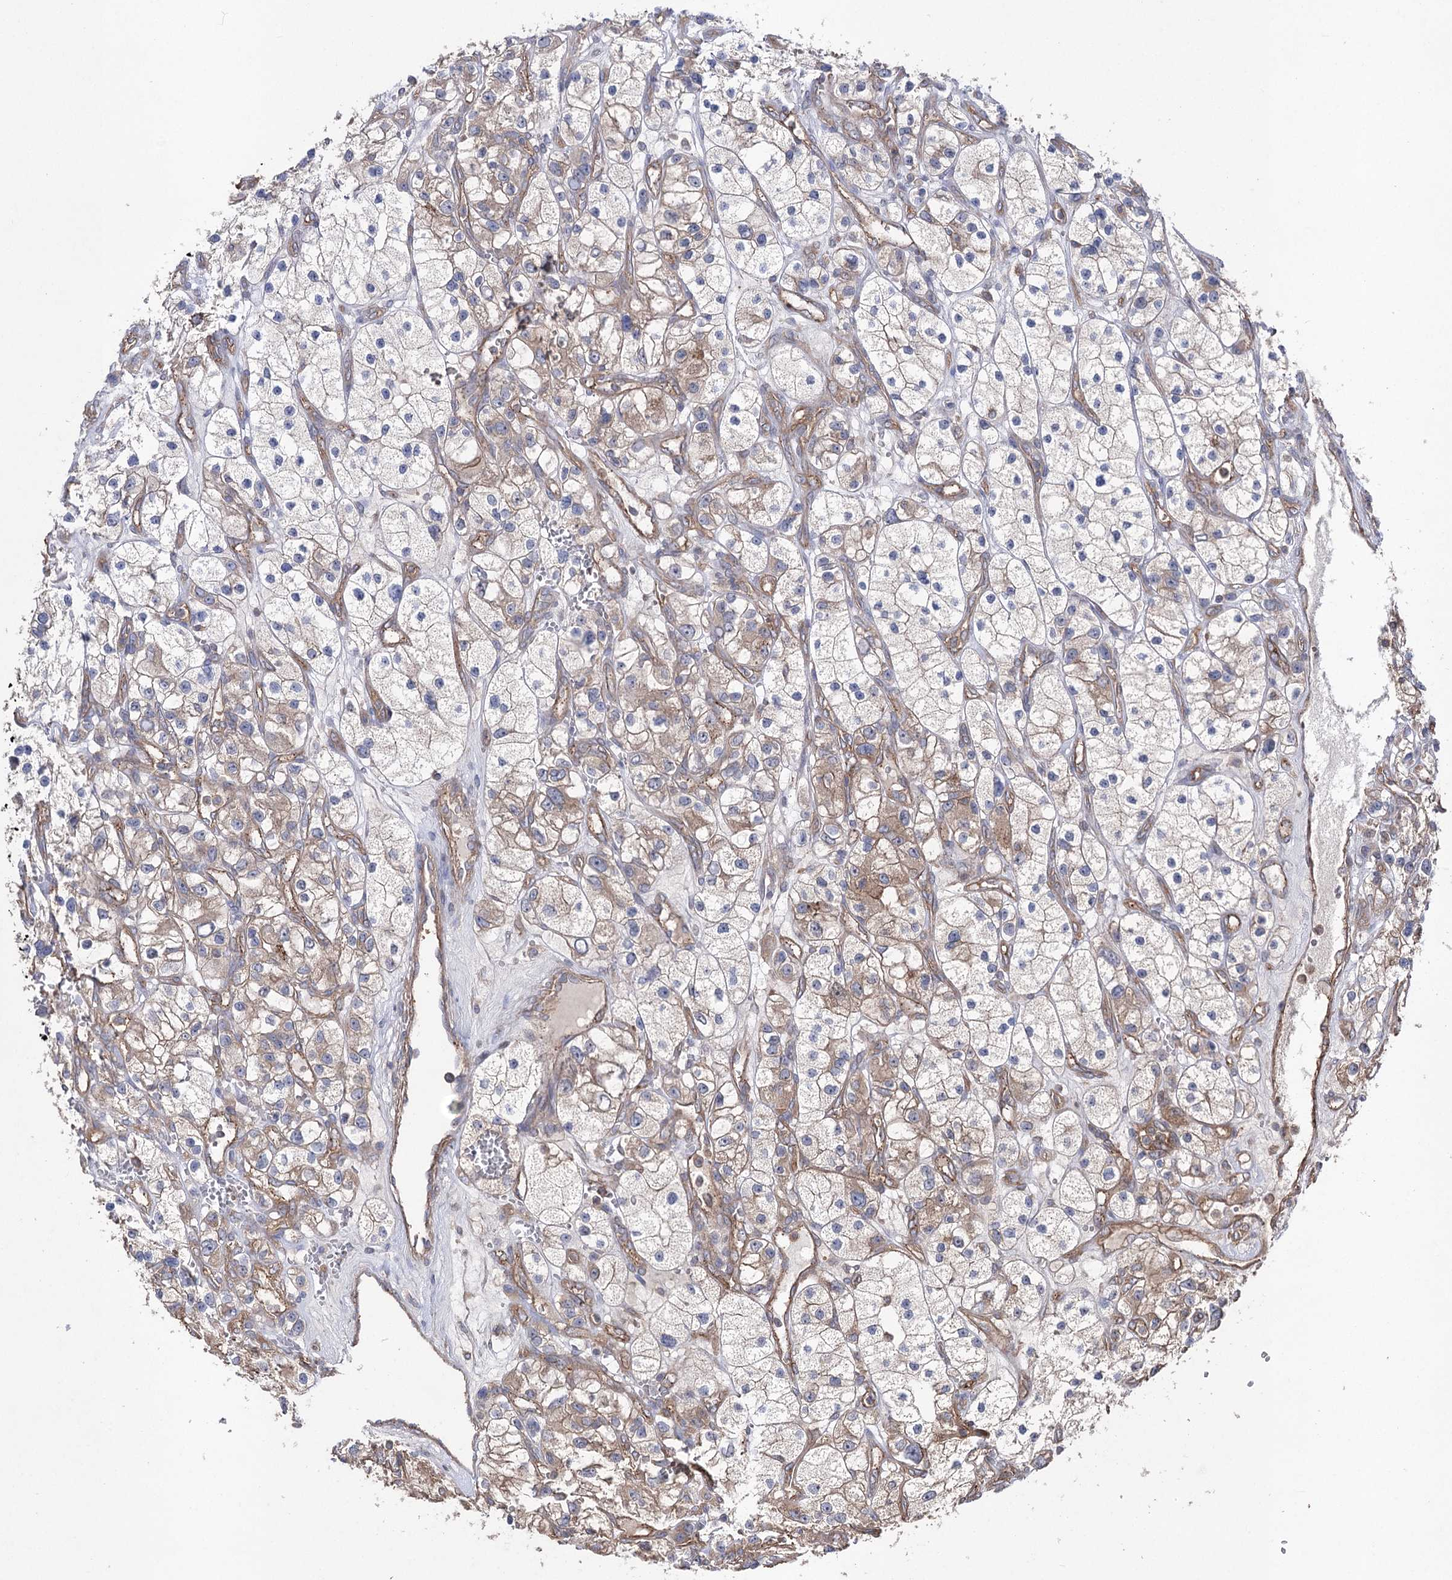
{"staining": {"intensity": "moderate", "quantity": "25%-75%", "location": "cytoplasmic/membranous"}, "tissue": "renal cancer", "cell_type": "Tumor cells", "image_type": "cancer", "snomed": [{"axis": "morphology", "description": "Adenocarcinoma, NOS"}, {"axis": "topography", "description": "Kidney"}], "caption": "IHC image of neoplastic tissue: human renal adenocarcinoma stained using immunohistochemistry (IHC) demonstrates medium levels of moderate protein expression localized specifically in the cytoplasmic/membranous of tumor cells, appearing as a cytoplasmic/membranous brown color.", "gene": "LARS2", "patient": {"sex": "female", "age": 57}}